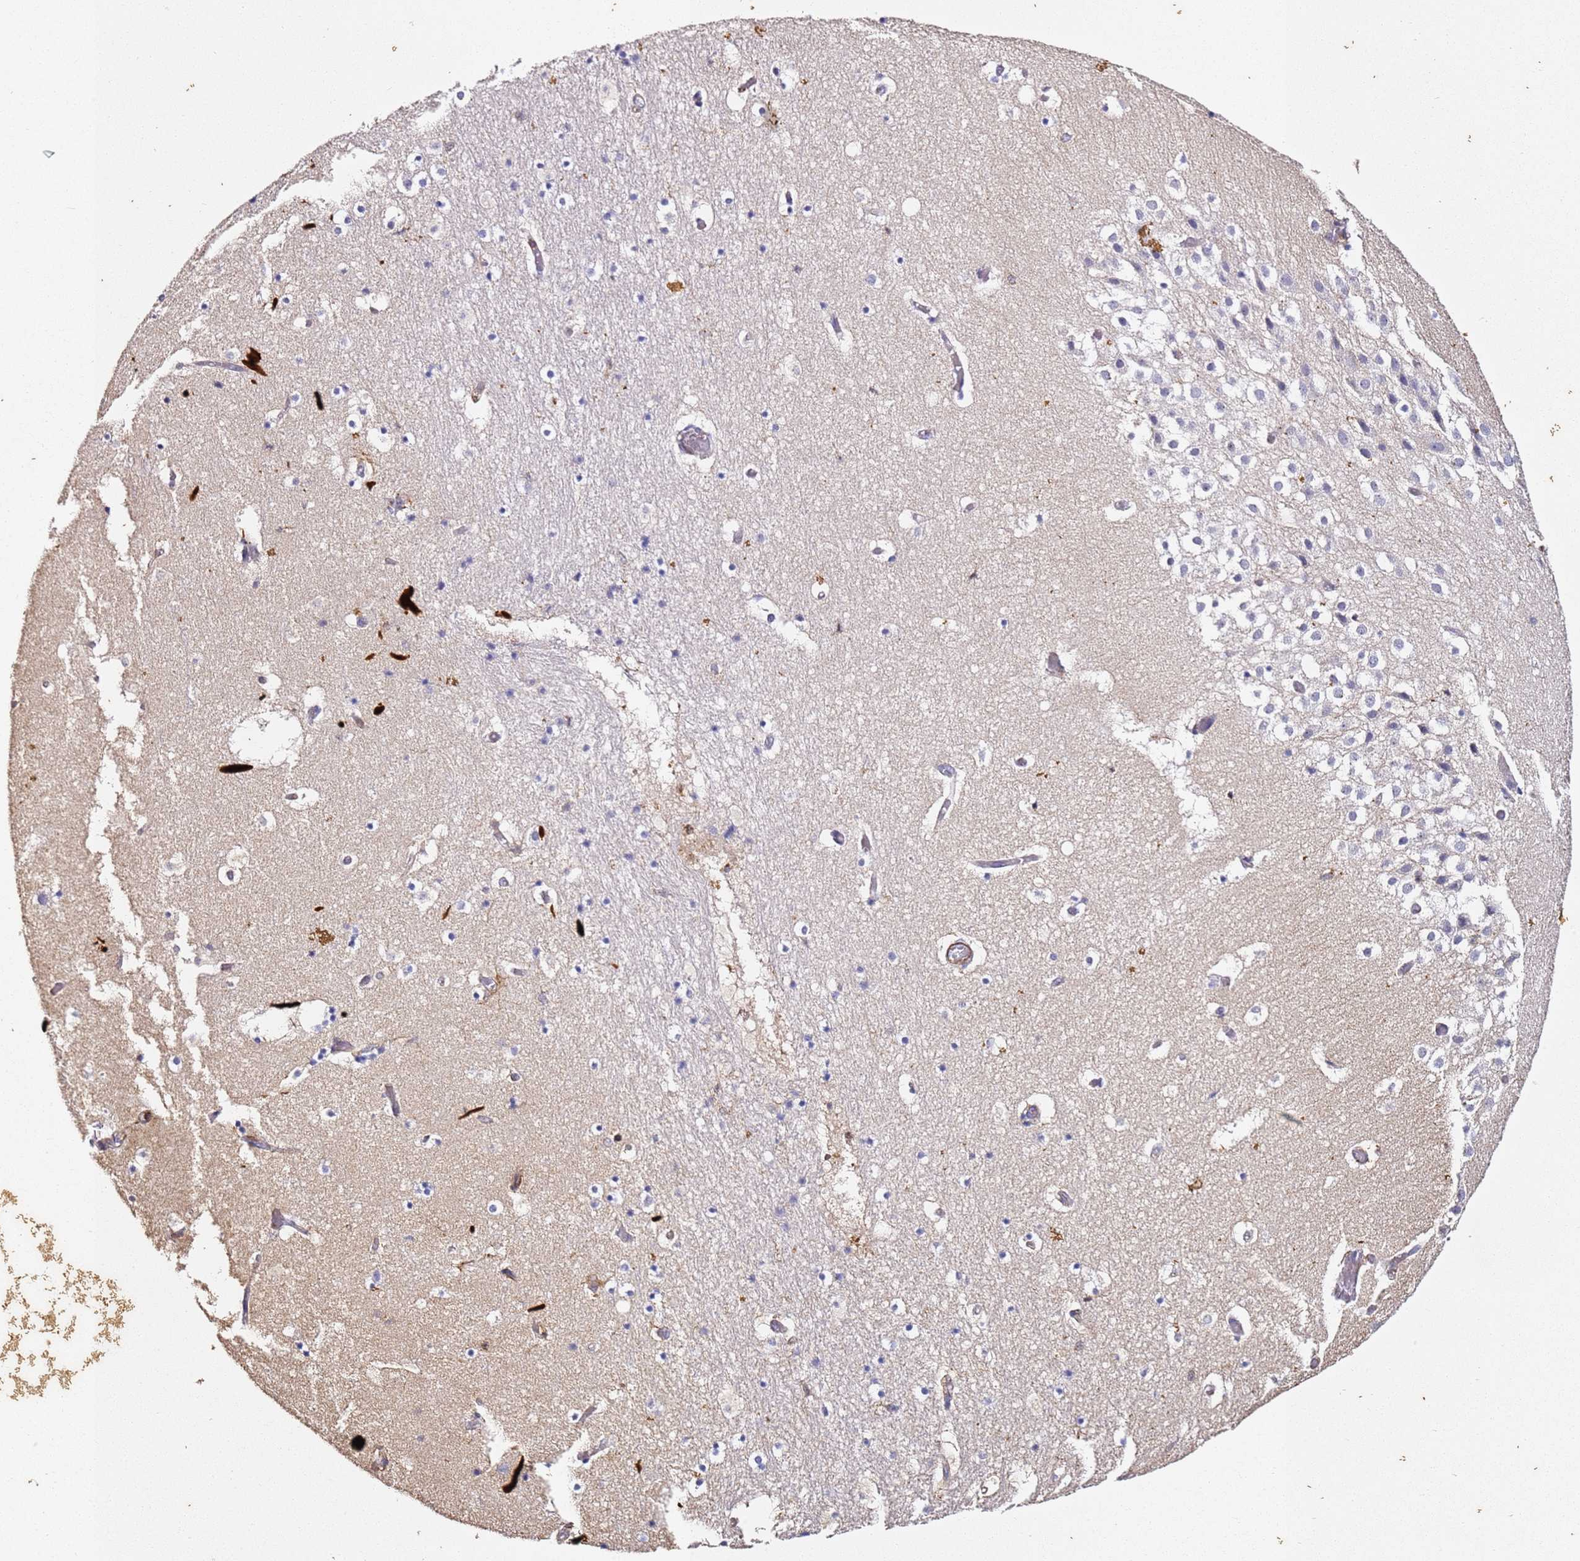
{"staining": {"intensity": "negative", "quantity": "none", "location": "none"}, "tissue": "hippocampus", "cell_type": "Glial cells", "image_type": "normal", "snomed": [{"axis": "morphology", "description": "Normal tissue, NOS"}, {"axis": "topography", "description": "Hippocampus"}], "caption": "Immunohistochemical staining of benign human hippocampus exhibits no significant staining in glial cells. The staining was performed using DAB to visualize the protein expression in brown, while the nuclei were stained in blue with hematoxylin (Magnification: 20x).", "gene": "ZNF671", "patient": {"sex": "female", "age": 52}}